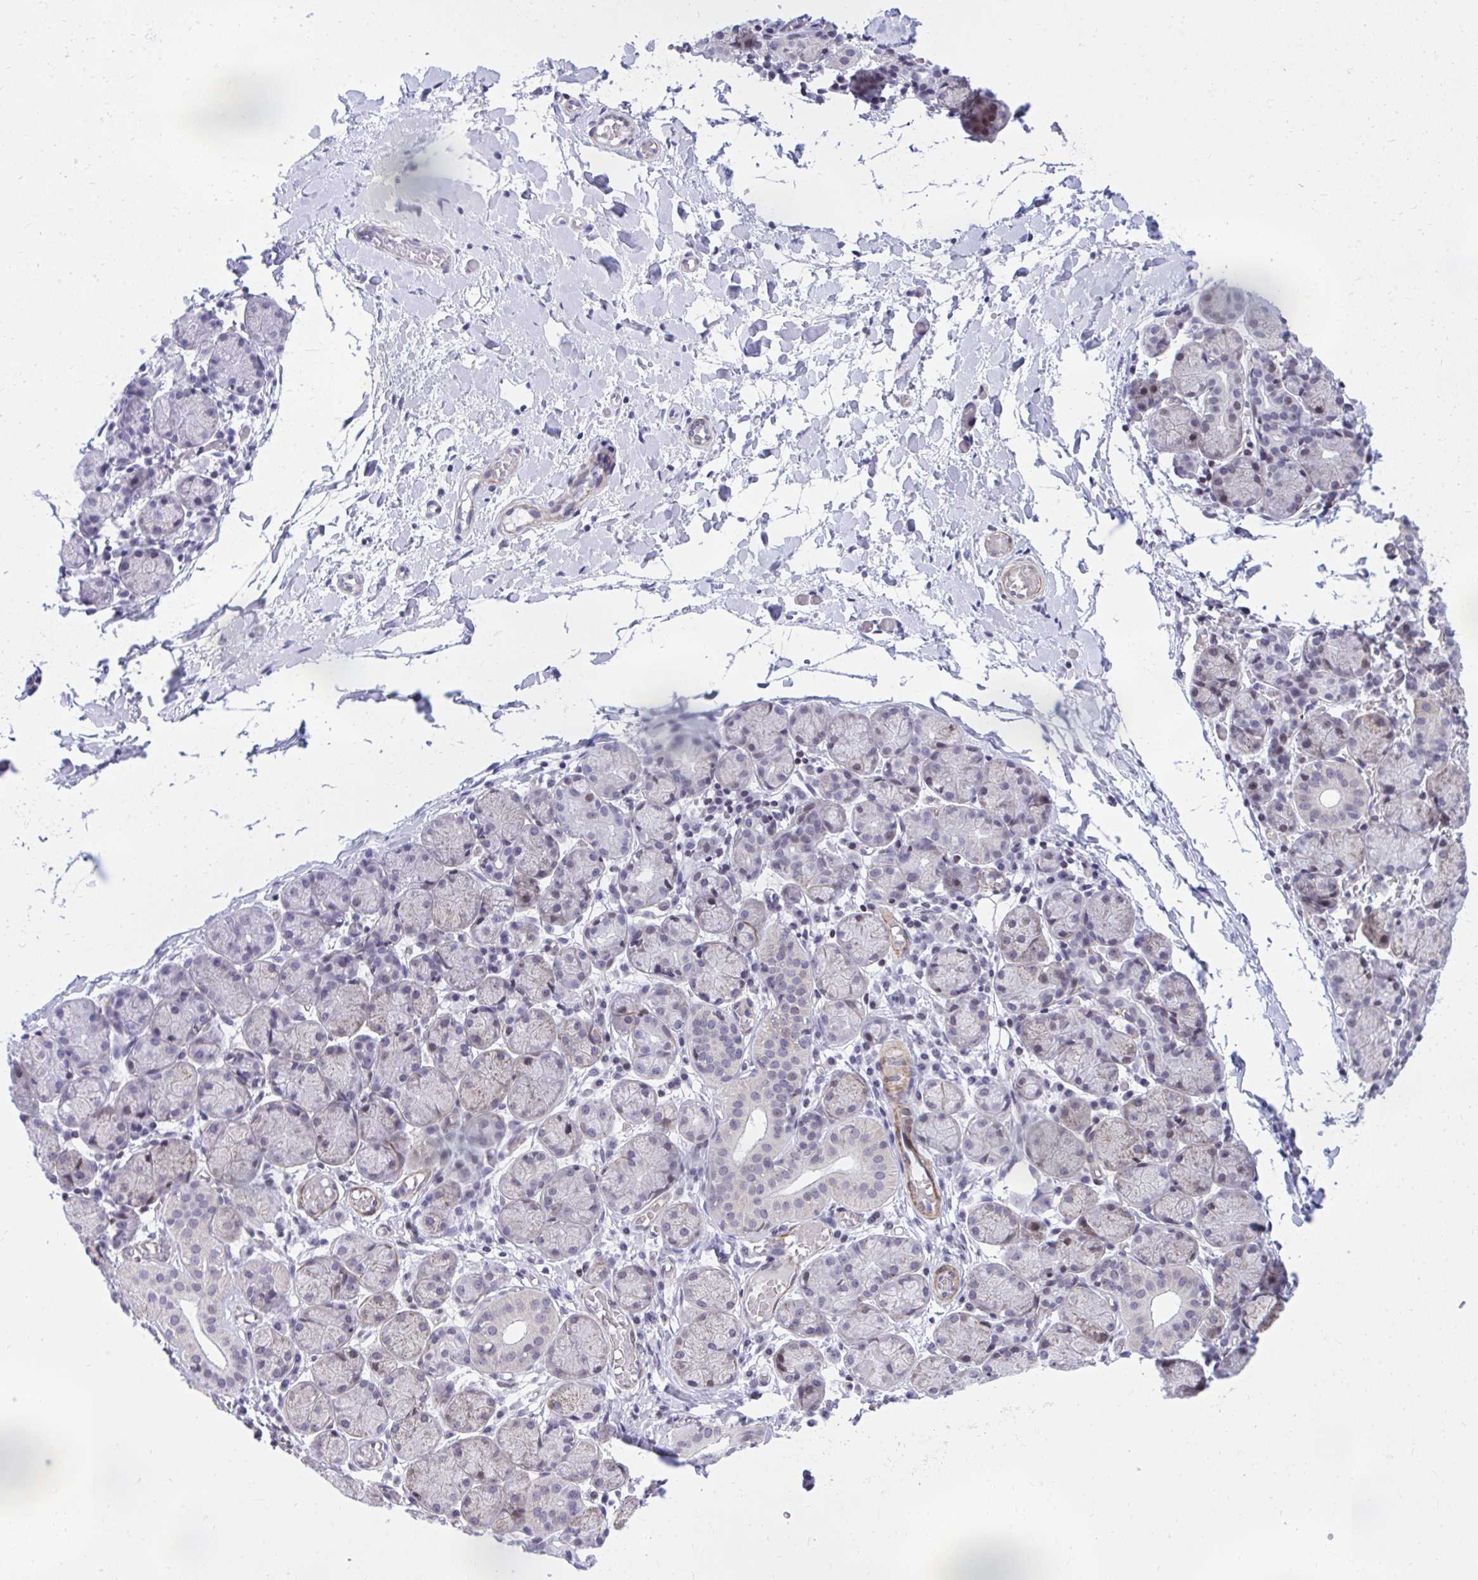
{"staining": {"intensity": "negative", "quantity": "none", "location": "none"}, "tissue": "salivary gland", "cell_type": "Glandular cells", "image_type": "normal", "snomed": [{"axis": "morphology", "description": "Normal tissue, NOS"}, {"axis": "topography", "description": "Salivary gland"}], "caption": "Immunohistochemistry of benign salivary gland reveals no positivity in glandular cells. The staining is performed using DAB brown chromogen with nuclei counter-stained in using hematoxylin.", "gene": "KCNN4", "patient": {"sex": "female", "age": 24}}